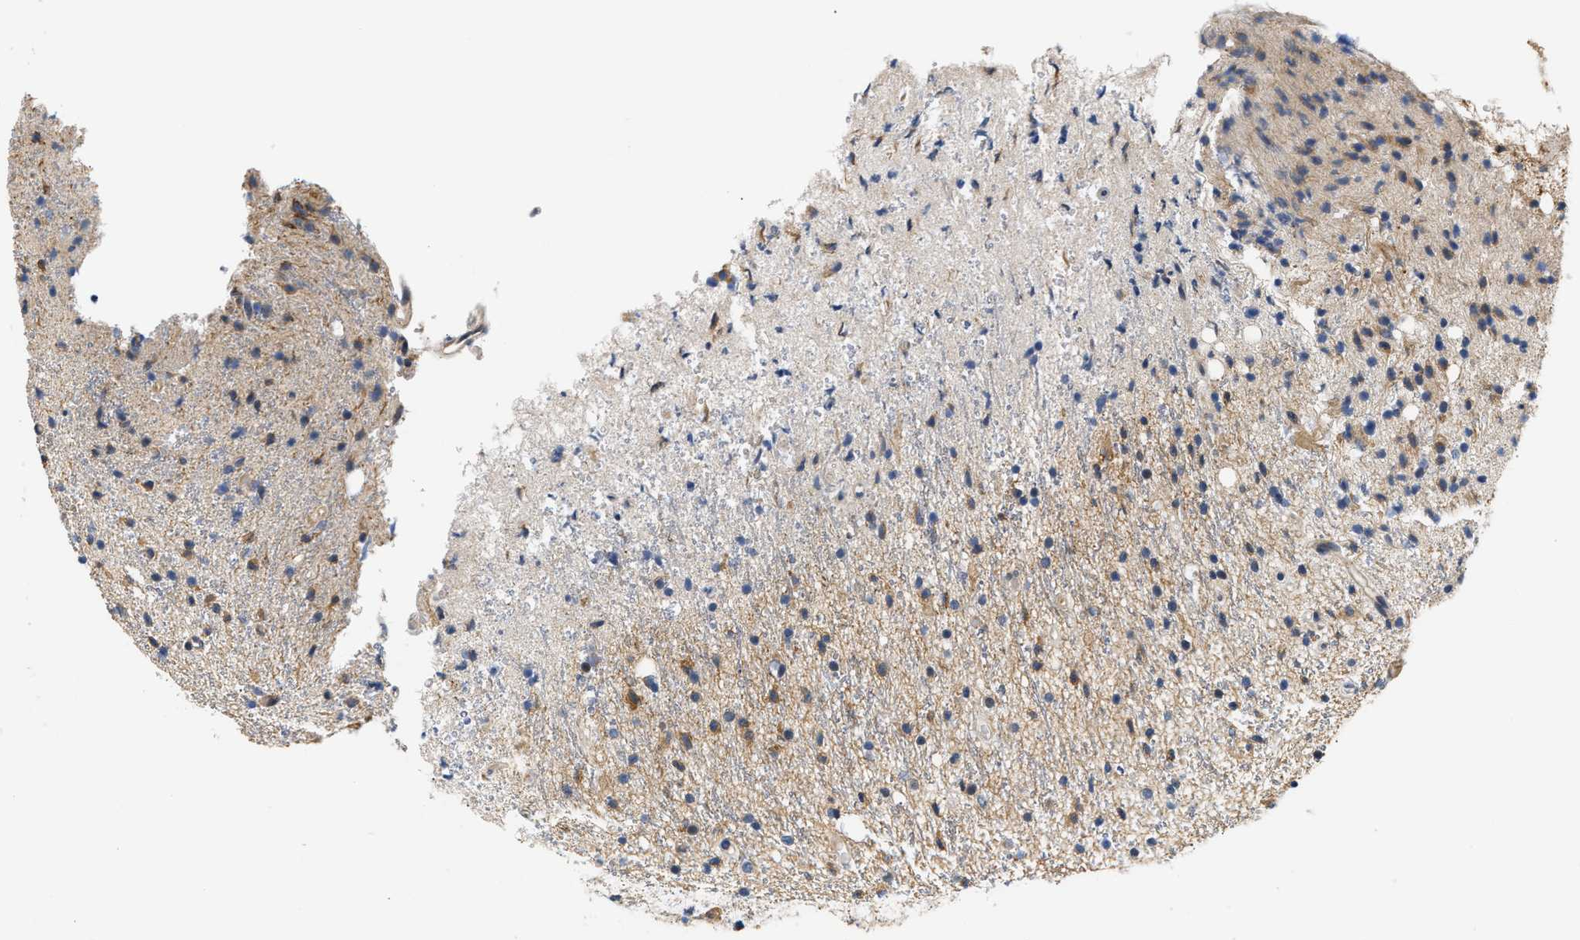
{"staining": {"intensity": "weak", "quantity": "<25%", "location": "cytoplasmic/membranous"}, "tissue": "glioma", "cell_type": "Tumor cells", "image_type": "cancer", "snomed": [{"axis": "morphology", "description": "Glioma, malignant, High grade"}, {"axis": "topography", "description": "Brain"}], "caption": "A high-resolution image shows immunohistochemistry staining of malignant glioma (high-grade), which displays no significant positivity in tumor cells.", "gene": "TNIP2", "patient": {"sex": "male", "age": 47}}